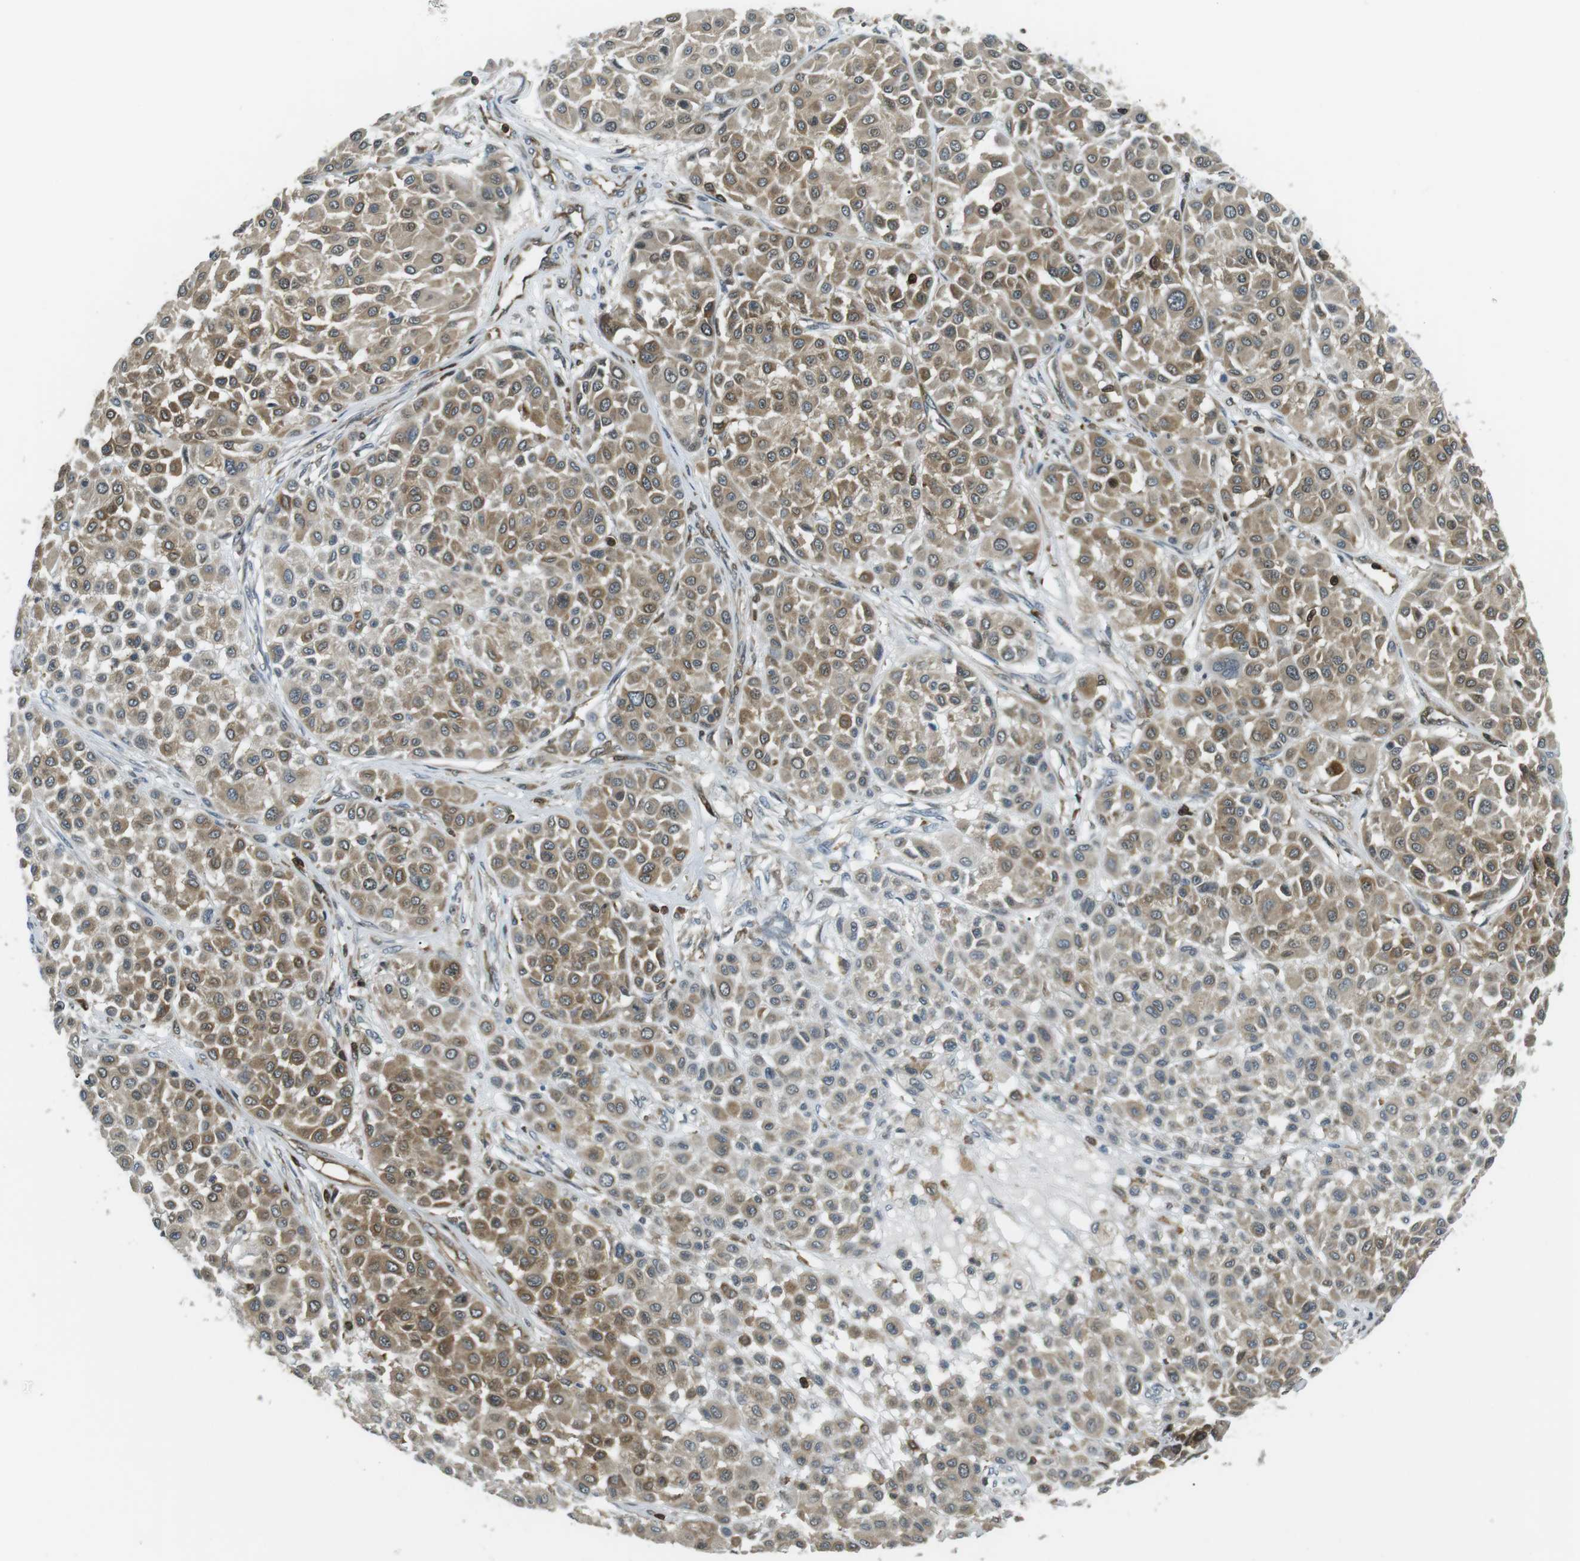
{"staining": {"intensity": "moderate", "quantity": ">75%", "location": "cytoplasmic/membranous"}, "tissue": "melanoma", "cell_type": "Tumor cells", "image_type": "cancer", "snomed": [{"axis": "morphology", "description": "Malignant melanoma, Metastatic site"}, {"axis": "topography", "description": "Soft tissue"}], "caption": "Protein analysis of malignant melanoma (metastatic site) tissue reveals moderate cytoplasmic/membranous positivity in approximately >75% of tumor cells.", "gene": "STK10", "patient": {"sex": "male", "age": 41}}